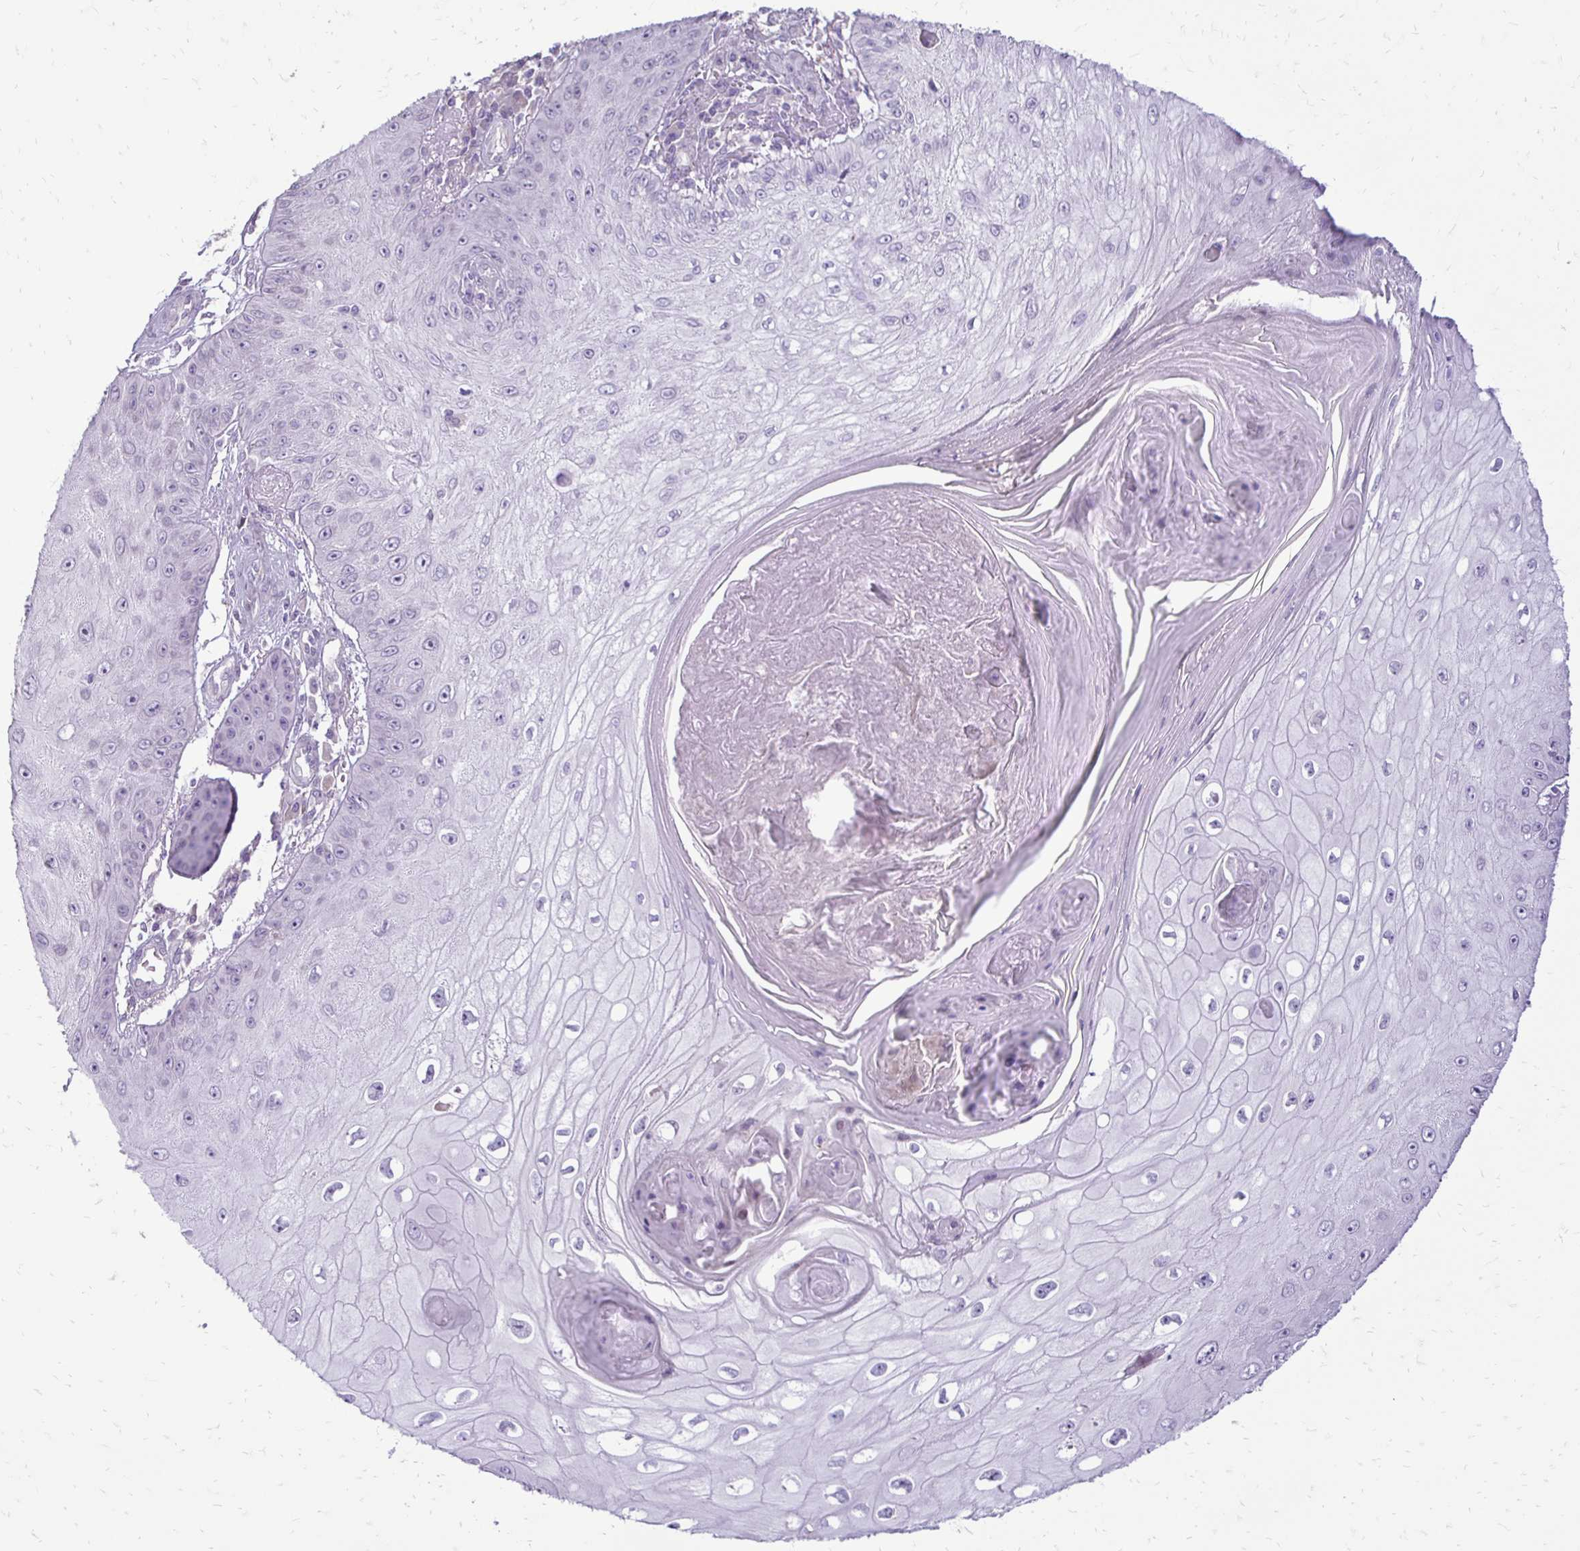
{"staining": {"intensity": "negative", "quantity": "none", "location": "none"}, "tissue": "skin cancer", "cell_type": "Tumor cells", "image_type": "cancer", "snomed": [{"axis": "morphology", "description": "Squamous cell carcinoma, NOS"}, {"axis": "topography", "description": "Skin"}], "caption": "Skin cancer (squamous cell carcinoma) was stained to show a protein in brown. There is no significant expression in tumor cells.", "gene": "GAS2", "patient": {"sex": "male", "age": 70}}